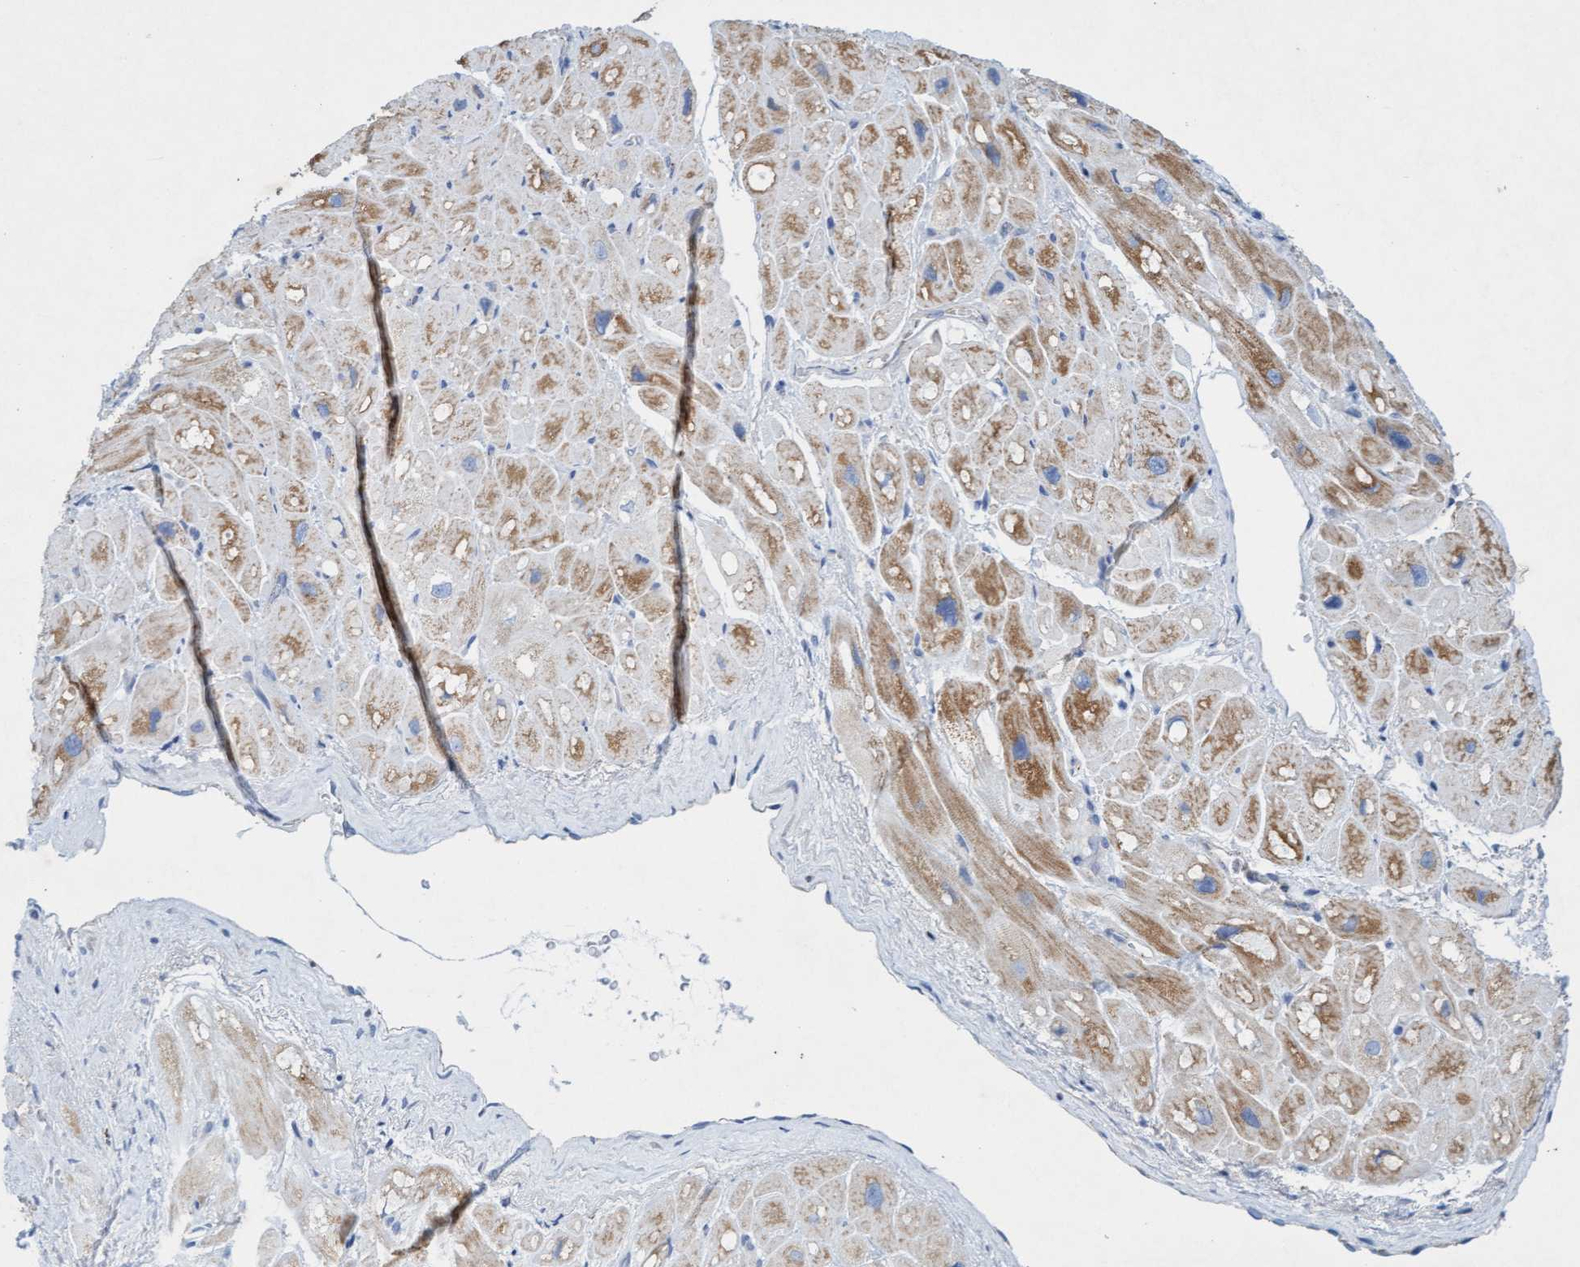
{"staining": {"intensity": "moderate", "quantity": ">75%", "location": "cytoplasmic/membranous"}, "tissue": "heart muscle", "cell_type": "Cardiomyocytes", "image_type": "normal", "snomed": [{"axis": "morphology", "description": "Normal tissue, NOS"}, {"axis": "topography", "description": "Heart"}], "caption": "A brown stain shows moderate cytoplasmic/membranous positivity of a protein in cardiomyocytes of unremarkable heart muscle.", "gene": "SGSH", "patient": {"sex": "male", "age": 49}}